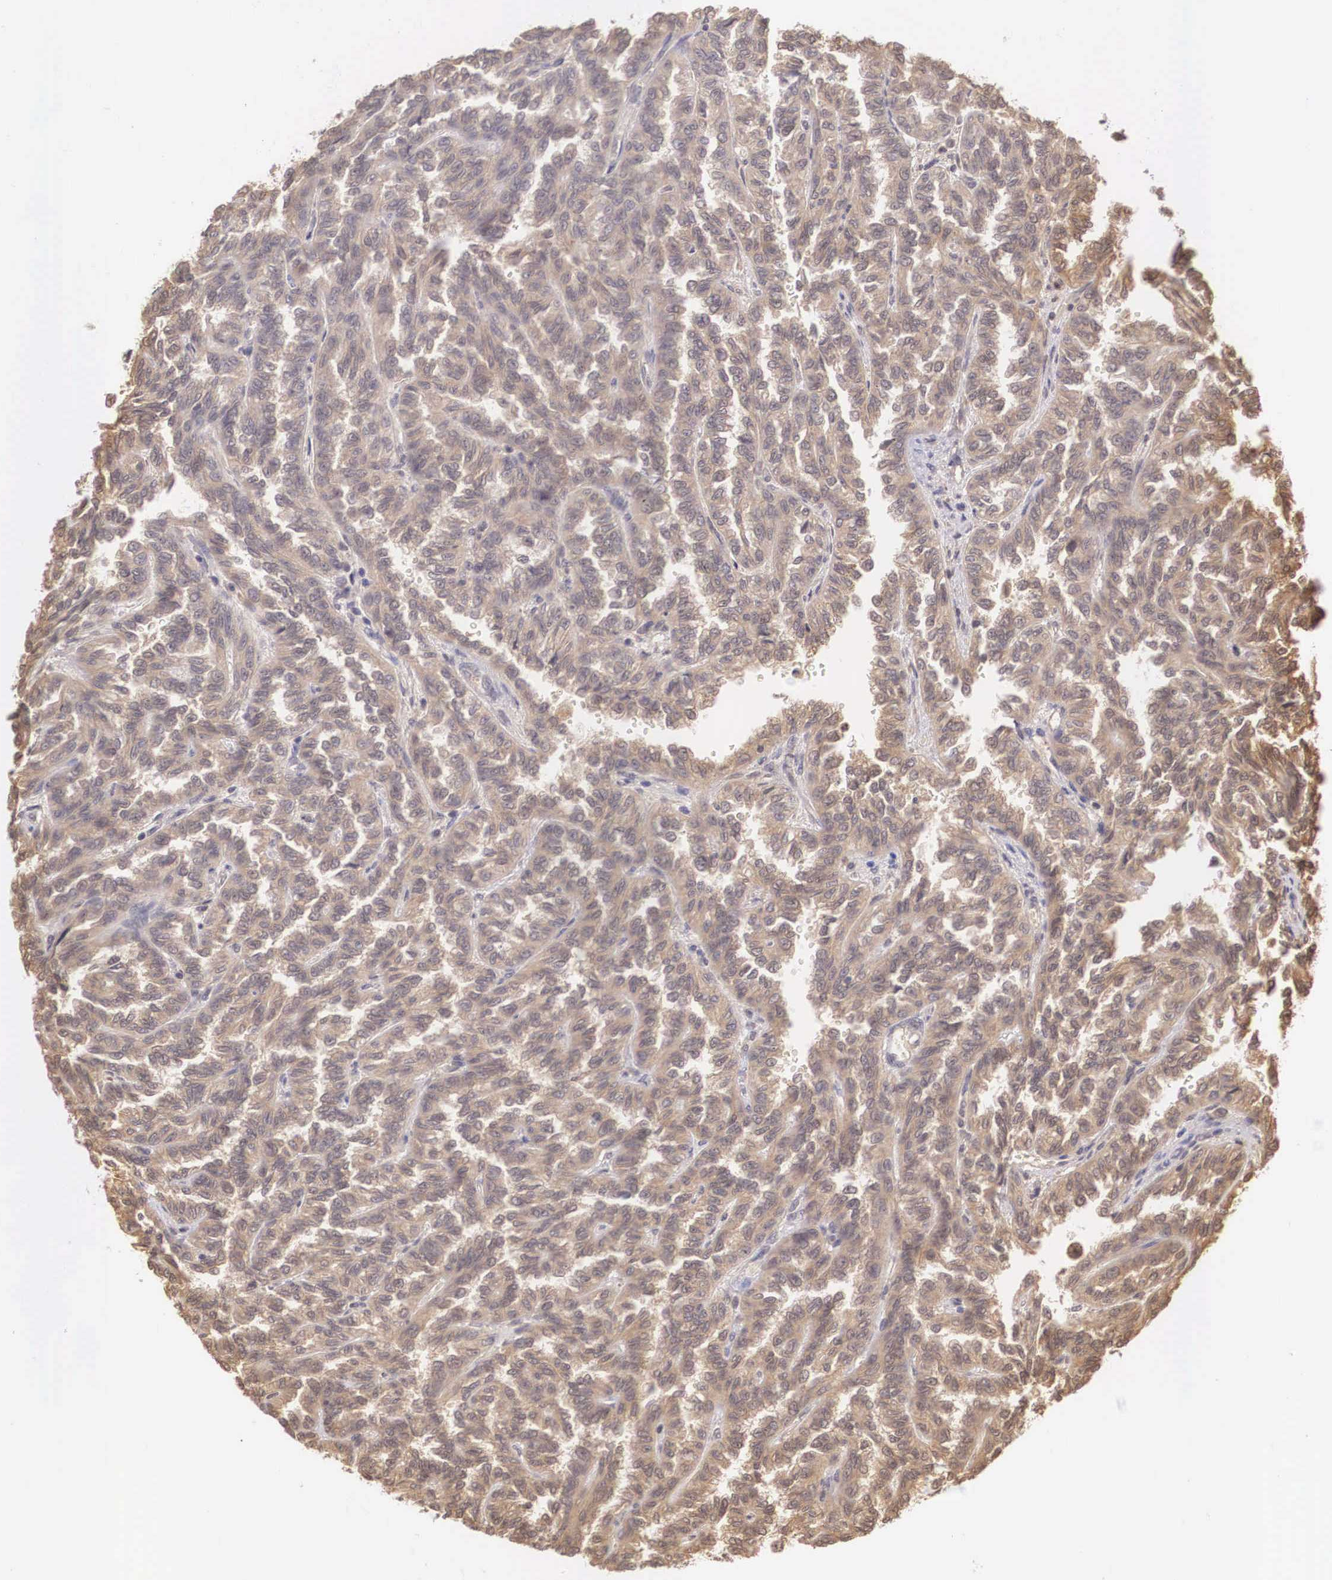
{"staining": {"intensity": "moderate", "quantity": ">75%", "location": "cytoplasmic/membranous"}, "tissue": "renal cancer", "cell_type": "Tumor cells", "image_type": "cancer", "snomed": [{"axis": "morphology", "description": "Inflammation, NOS"}, {"axis": "morphology", "description": "Adenocarcinoma, NOS"}, {"axis": "topography", "description": "Kidney"}], "caption": "A high-resolution image shows immunohistochemistry staining of adenocarcinoma (renal), which shows moderate cytoplasmic/membranous expression in approximately >75% of tumor cells. Nuclei are stained in blue.", "gene": "BCL6", "patient": {"sex": "male", "age": 68}}